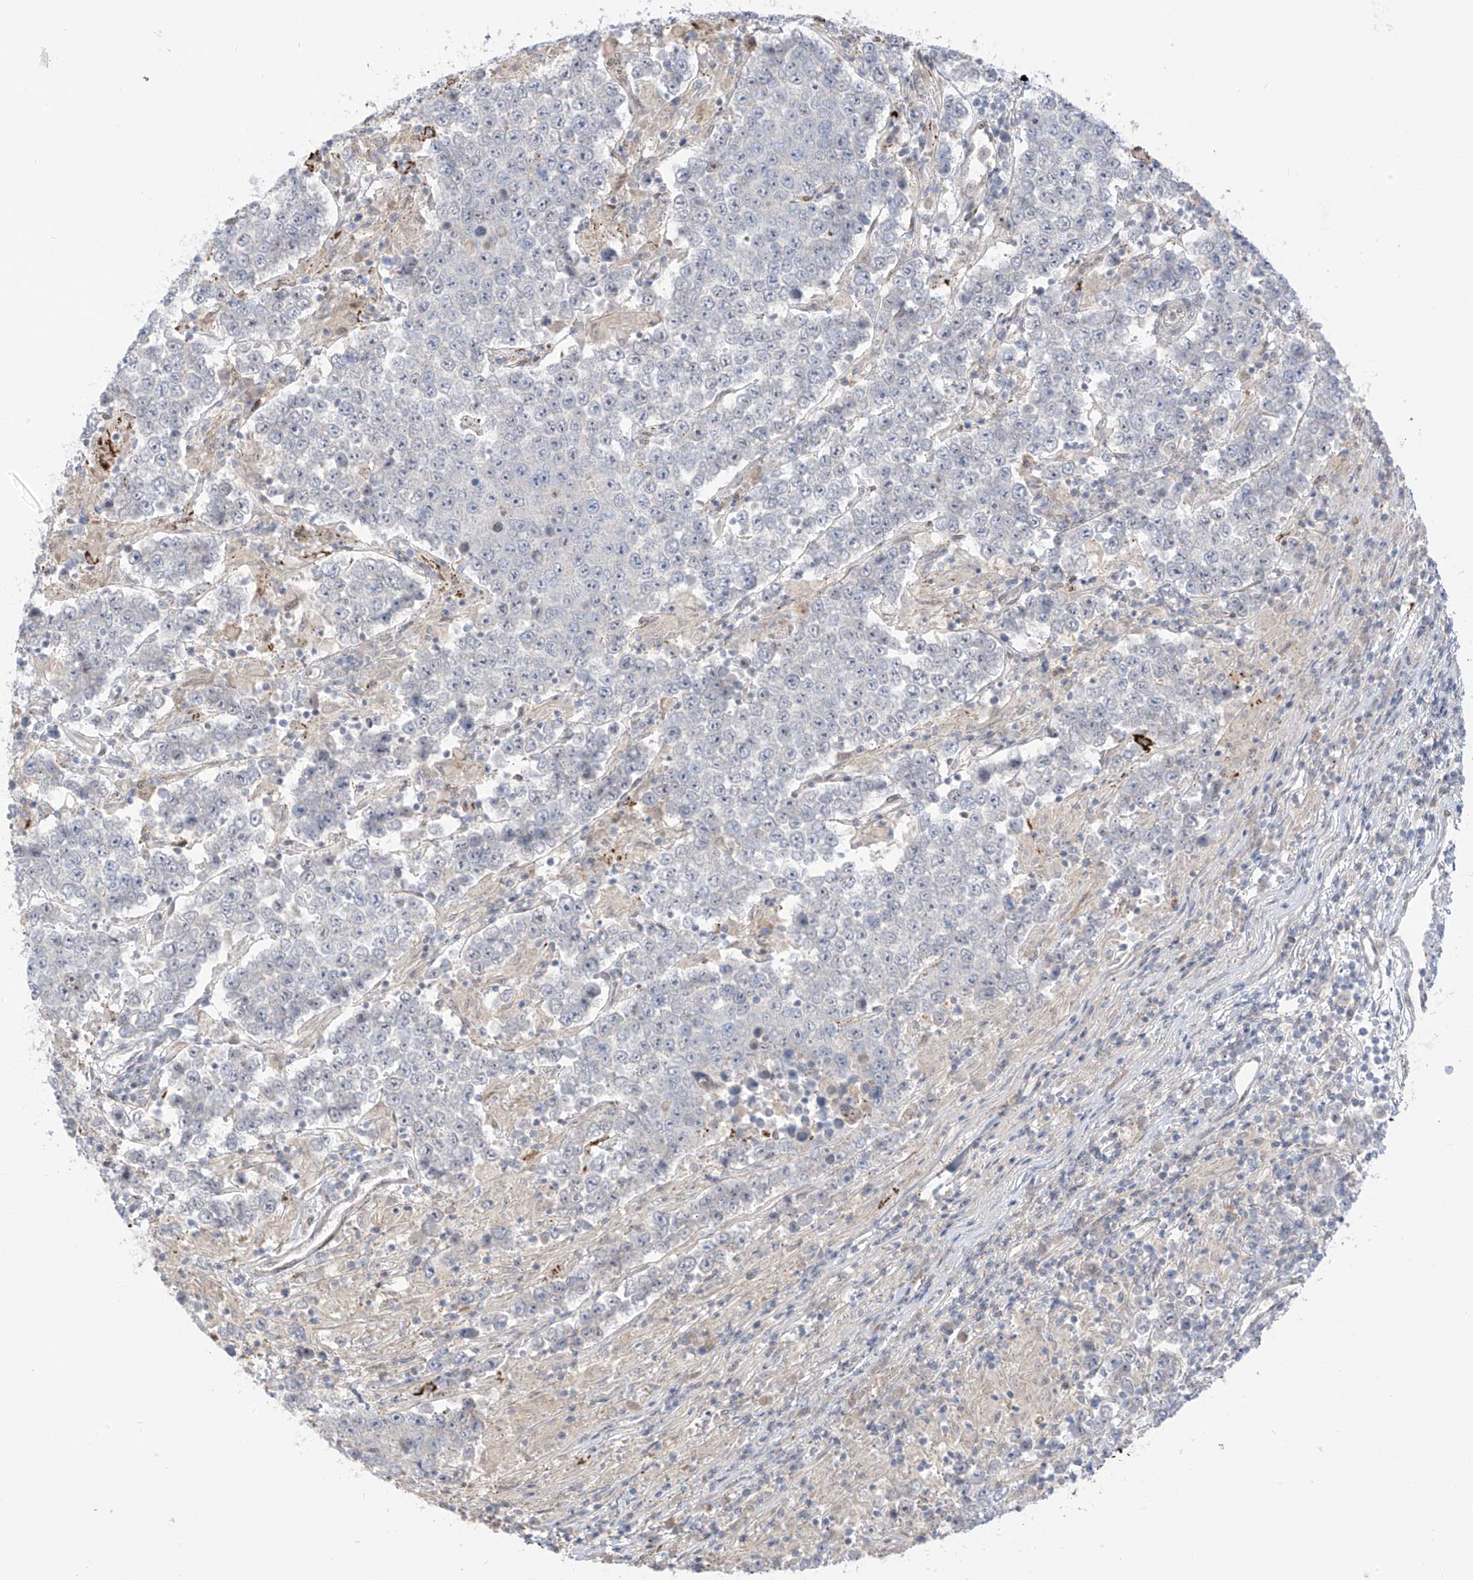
{"staining": {"intensity": "negative", "quantity": "none", "location": "none"}, "tissue": "testis cancer", "cell_type": "Tumor cells", "image_type": "cancer", "snomed": [{"axis": "morphology", "description": "Normal tissue, NOS"}, {"axis": "morphology", "description": "Urothelial carcinoma, High grade"}, {"axis": "morphology", "description": "Seminoma, NOS"}, {"axis": "morphology", "description": "Carcinoma, Embryonal, NOS"}, {"axis": "topography", "description": "Urinary bladder"}, {"axis": "topography", "description": "Testis"}], "caption": "Immunohistochemistry (IHC) of testis cancer demonstrates no expression in tumor cells.", "gene": "PM20D2", "patient": {"sex": "male", "age": 41}}